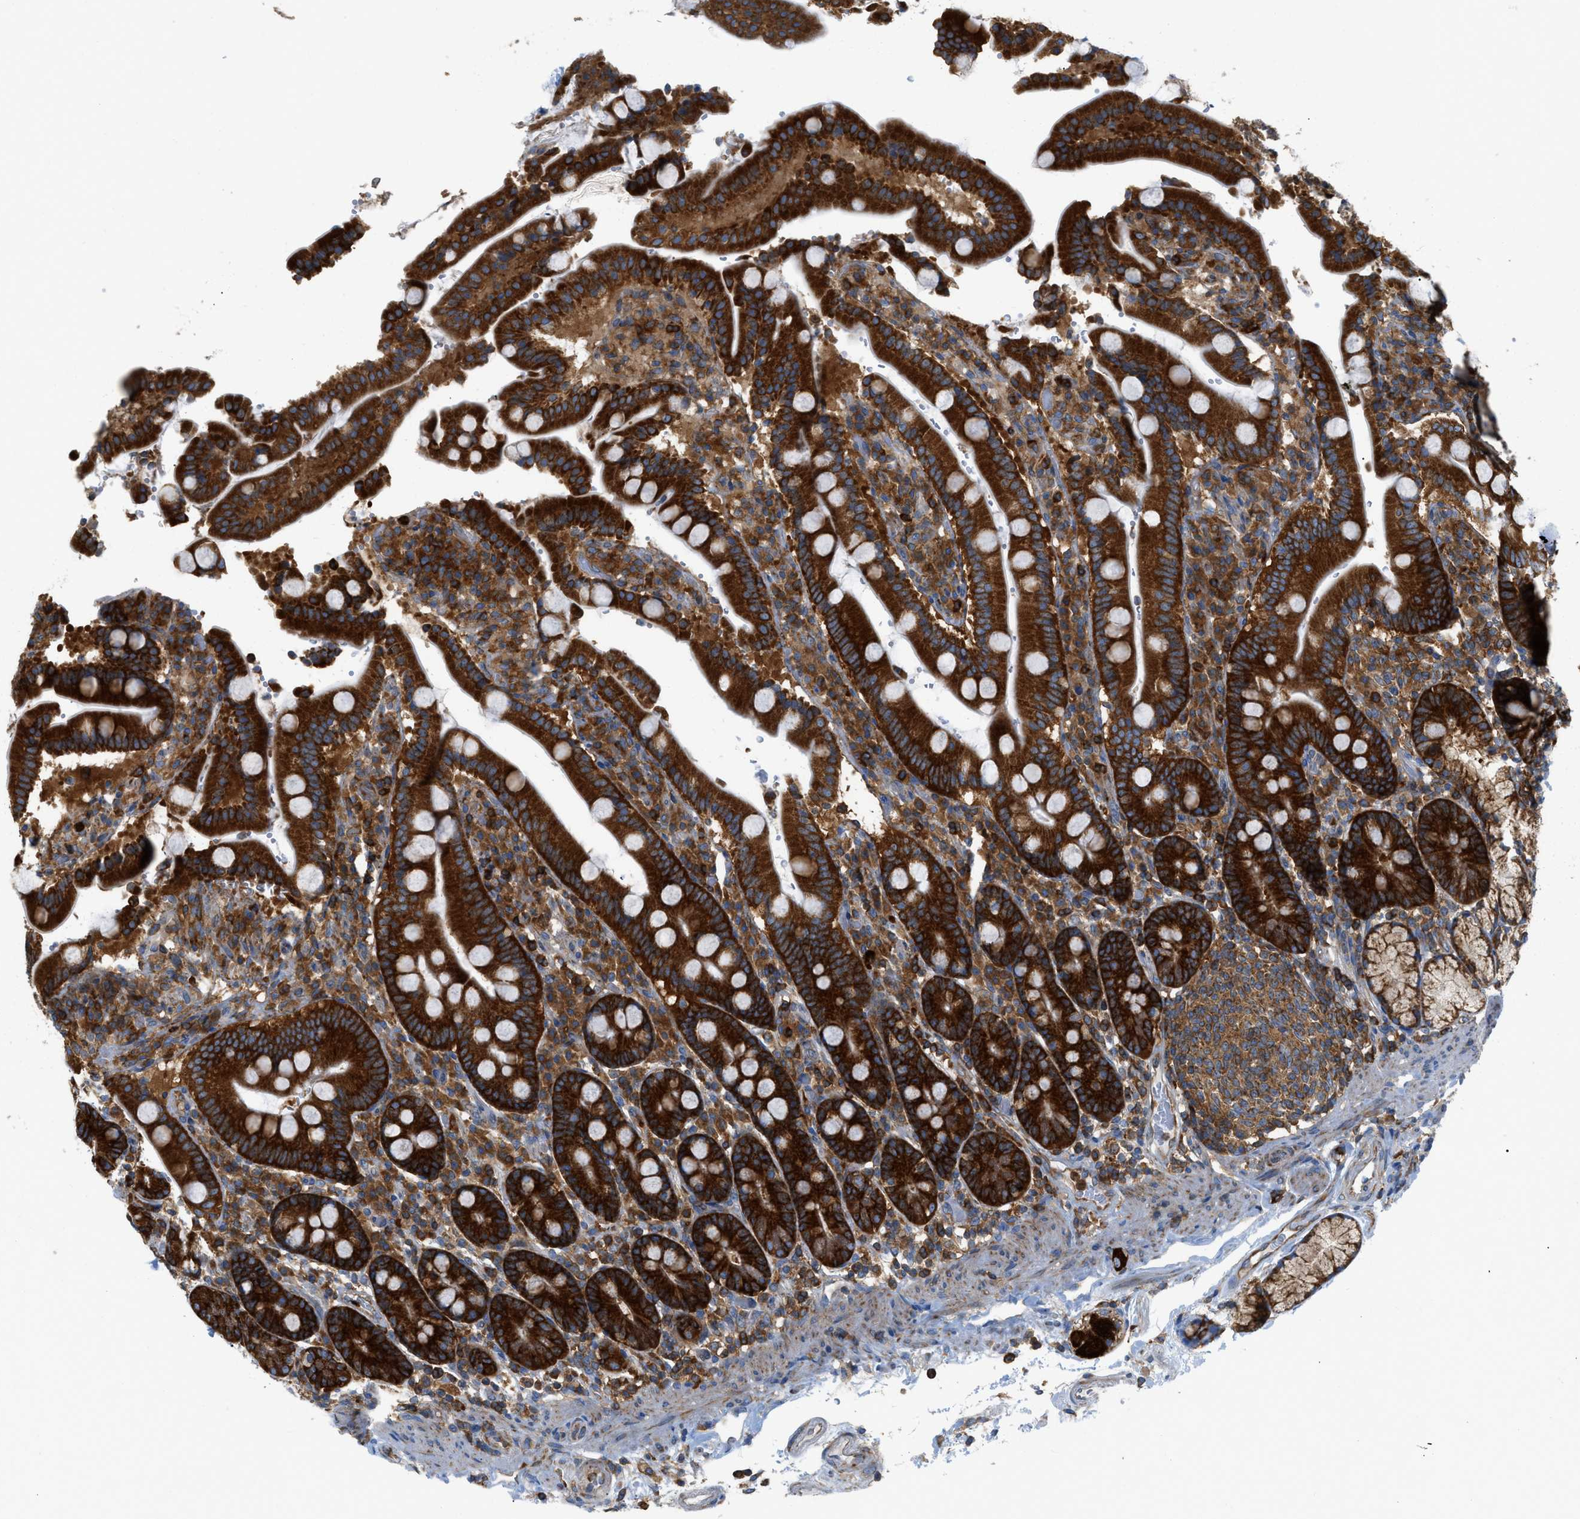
{"staining": {"intensity": "strong", "quantity": ">75%", "location": "cytoplasmic/membranous"}, "tissue": "duodenum", "cell_type": "Glandular cells", "image_type": "normal", "snomed": [{"axis": "morphology", "description": "Normal tissue, NOS"}, {"axis": "topography", "description": "Small intestine, NOS"}], "caption": "IHC image of benign duodenum stained for a protein (brown), which demonstrates high levels of strong cytoplasmic/membranous staining in approximately >75% of glandular cells.", "gene": "GPAT4", "patient": {"sex": "female", "age": 71}}